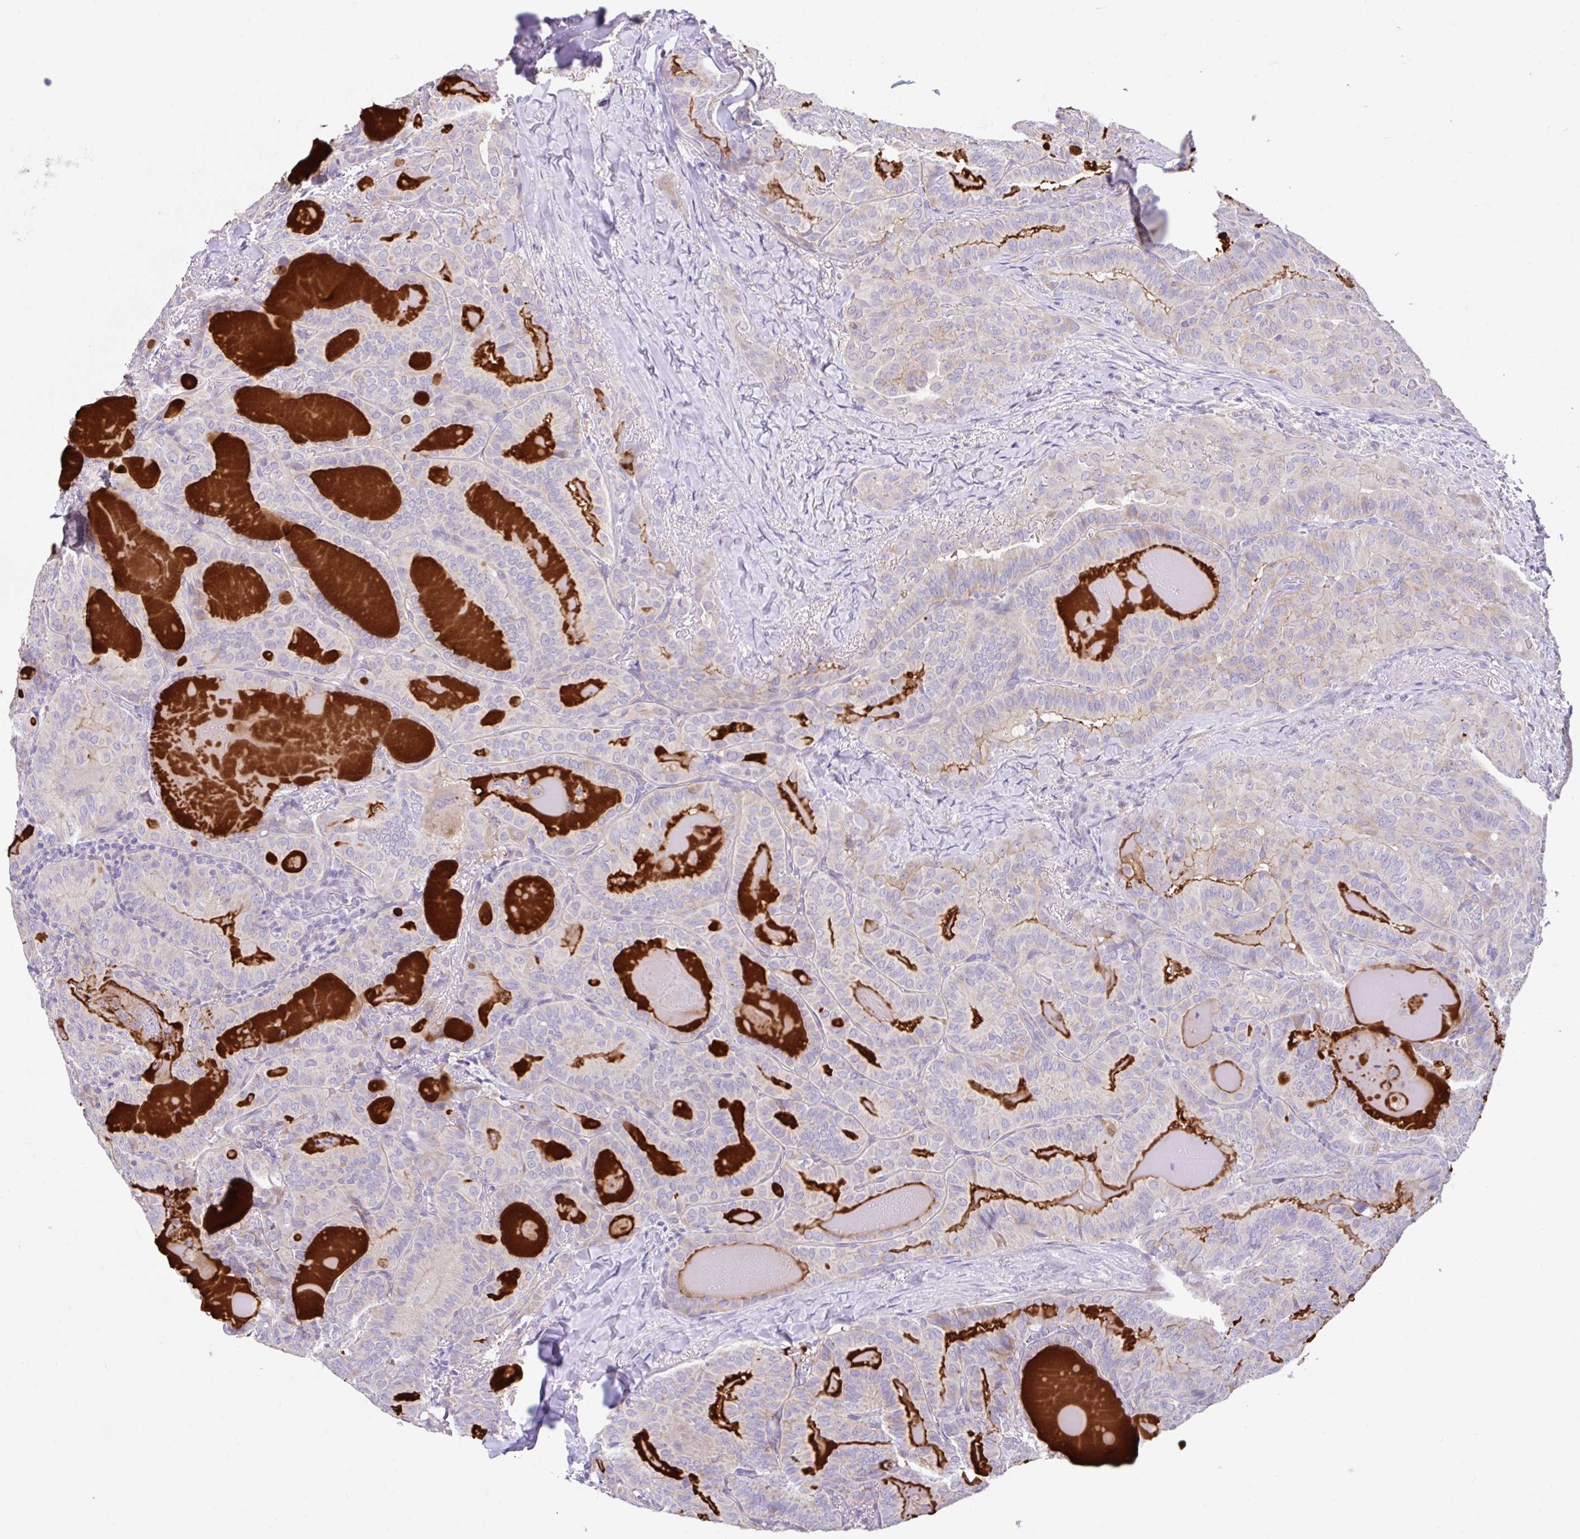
{"staining": {"intensity": "moderate", "quantity": "<25%", "location": "cytoplasmic/membranous"}, "tissue": "thyroid cancer", "cell_type": "Tumor cells", "image_type": "cancer", "snomed": [{"axis": "morphology", "description": "Papillary adenocarcinoma, NOS"}, {"axis": "topography", "description": "Thyroid gland"}], "caption": "Immunohistochemistry (IHC) of papillary adenocarcinoma (thyroid) shows low levels of moderate cytoplasmic/membranous positivity in about <25% of tumor cells. (DAB (3,3'-diaminobenzidine) = brown stain, brightfield microscopy at high magnification).", "gene": "ZNF33A", "patient": {"sex": "female", "age": 68}}